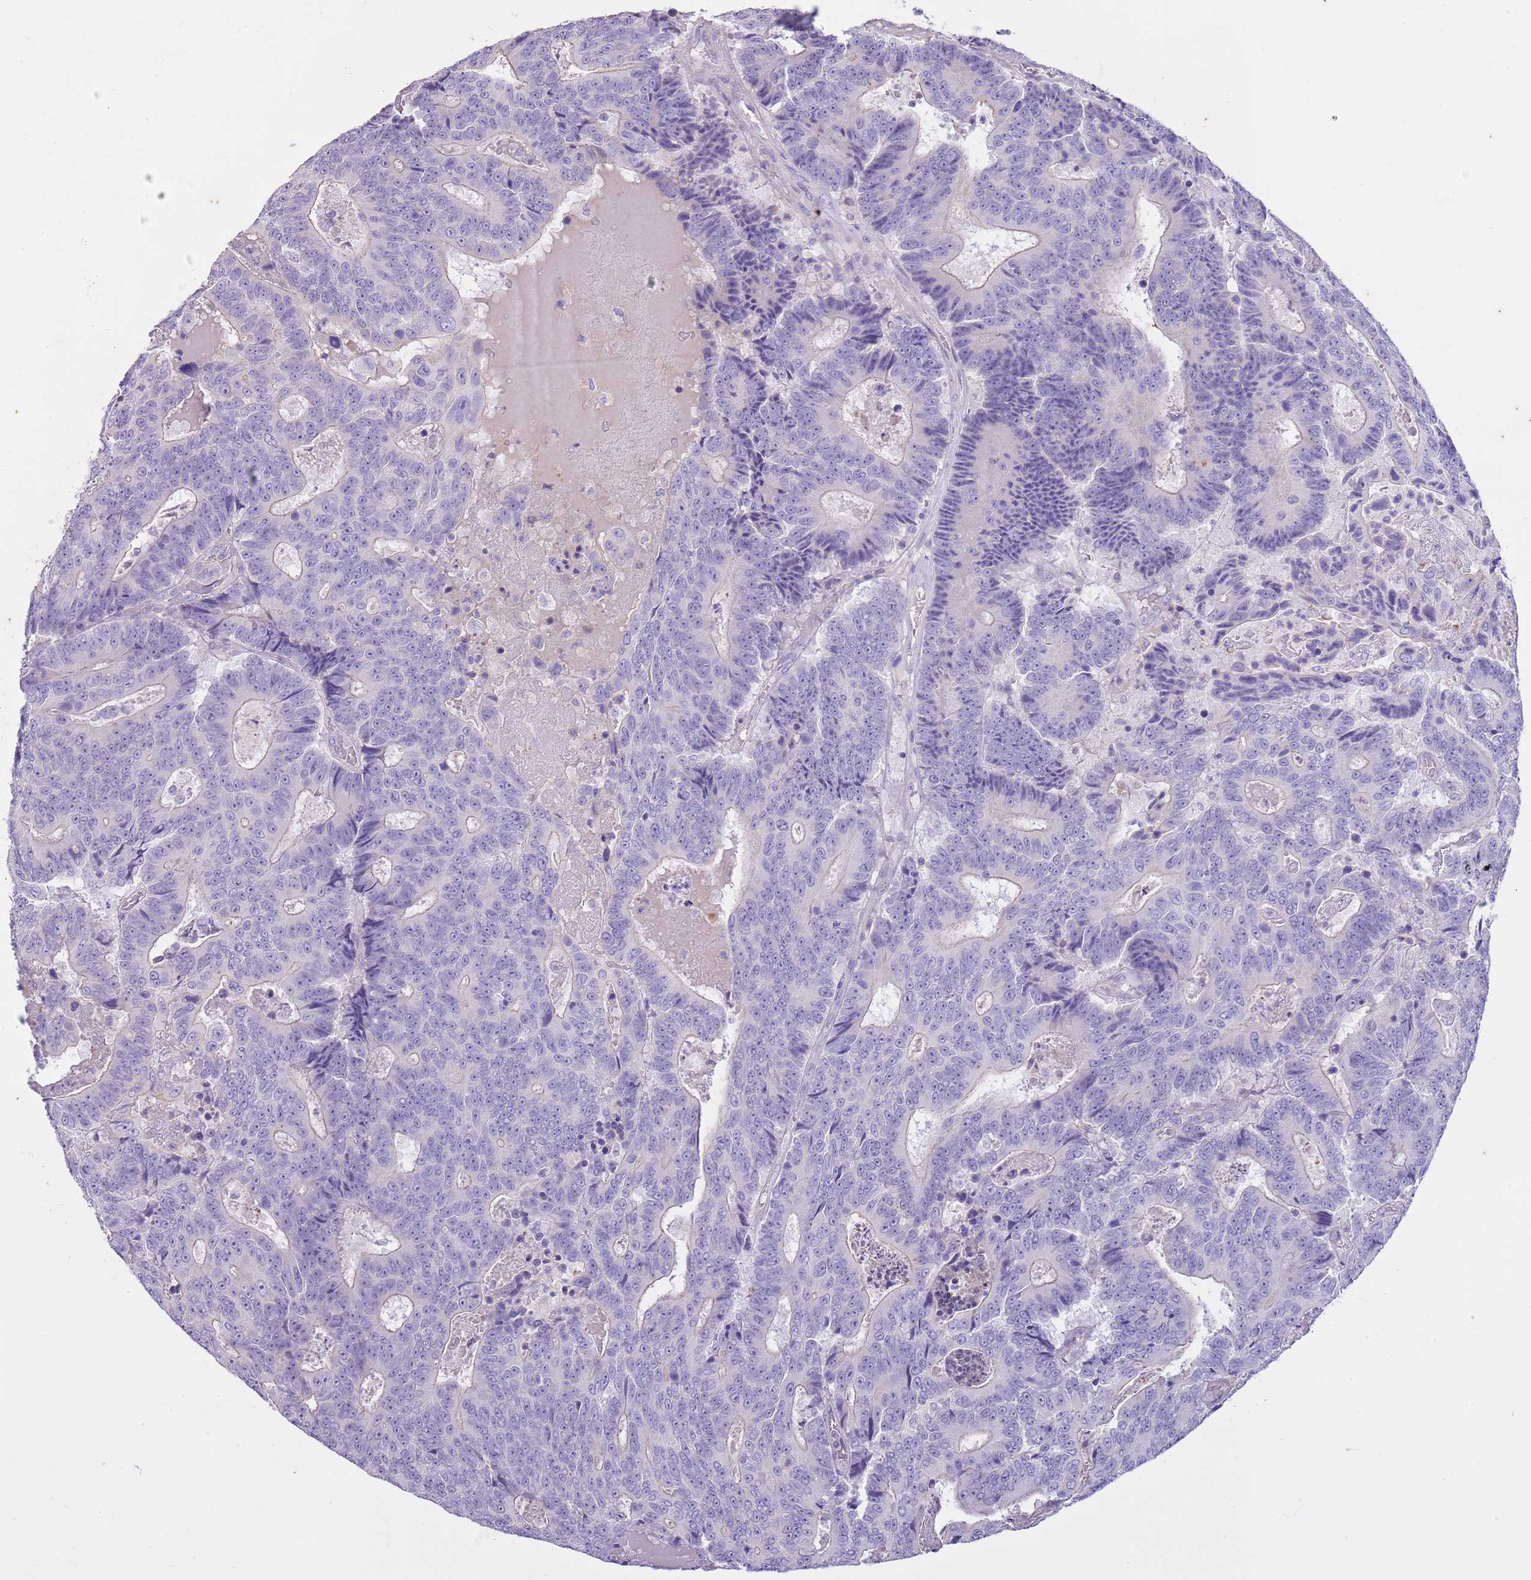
{"staining": {"intensity": "negative", "quantity": "none", "location": "none"}, "tissue": "colorectal cancer", "cell_type": "Tumor cells", "image_type": "cancer", "snomed": [{"axis": "morphology", "description": "Adenocarcinoma, NOS"}, {"axis": "topography", "description": "Colon"}], "caption": "Protein analysis of colorectal adenocarcinoma displays no significant staining in tumor cells.", "gene": "CNPPD1", "patient": {"sex": "male", "age": 83}}